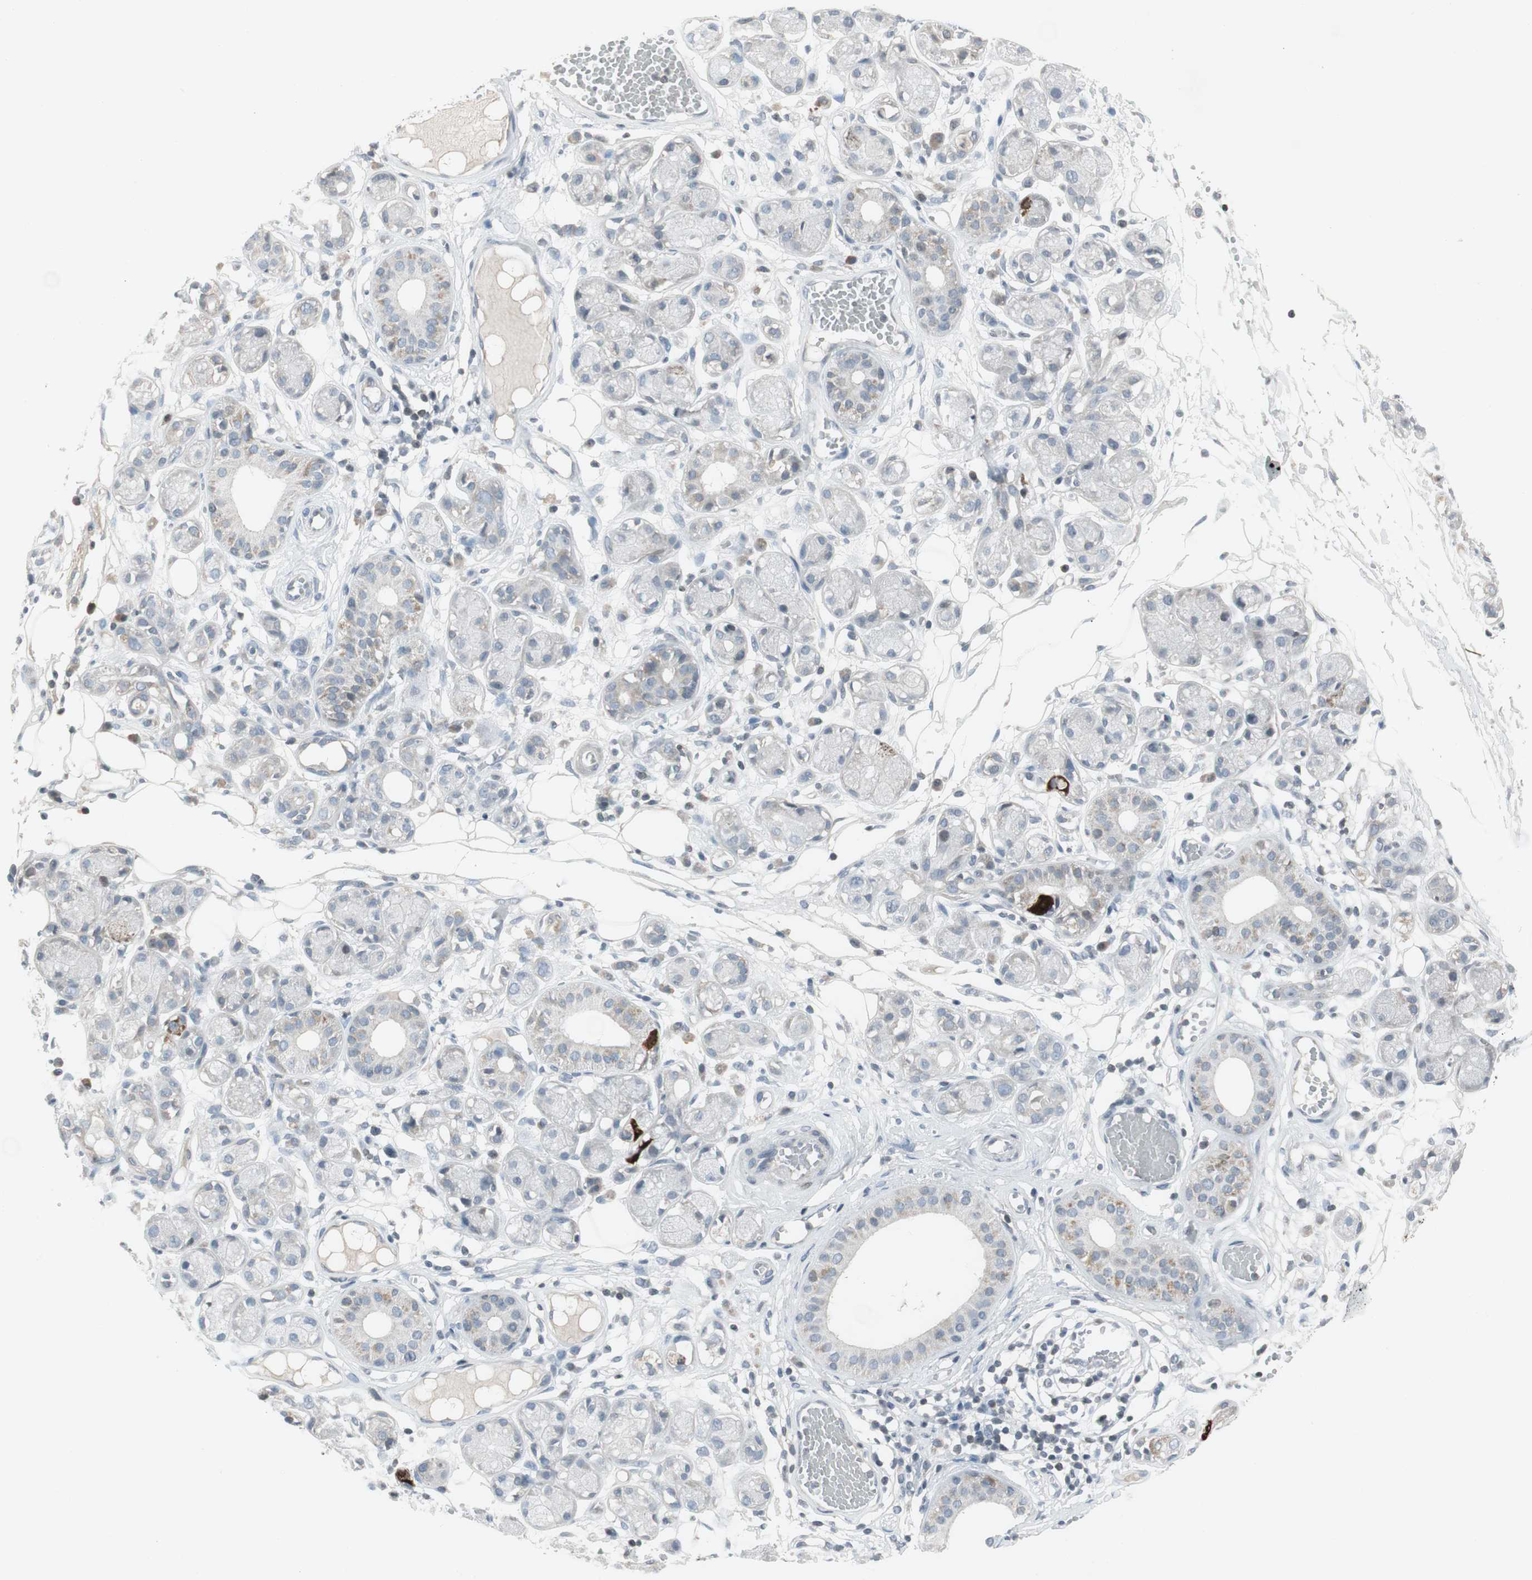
{"staining": {"intensity": "negative", "quantity": "none", "location": "none"}, "tissue": "adipose tissue", "cell_type": "Adipocytes", "image_type": "normal", "snomed": [{"axis": "morphology", "description": "Normal tissue, NOS"}, {"axis": "morphology", "description": "Inflammation, NOS"}, {"axis": "topography", "description": "Vascular tissue"}, {"axis": "topography", "description": "Salivary gland"}], "caption": "This histopathology image is of unremarkable adipose tissue stained with immunohistochemistry to label a protein in brown with the nuclei are counter-stained blue. There is no expression in adipocytes.", "gene": "ARG2", "patient": {"sex": "female", "age": 75}}